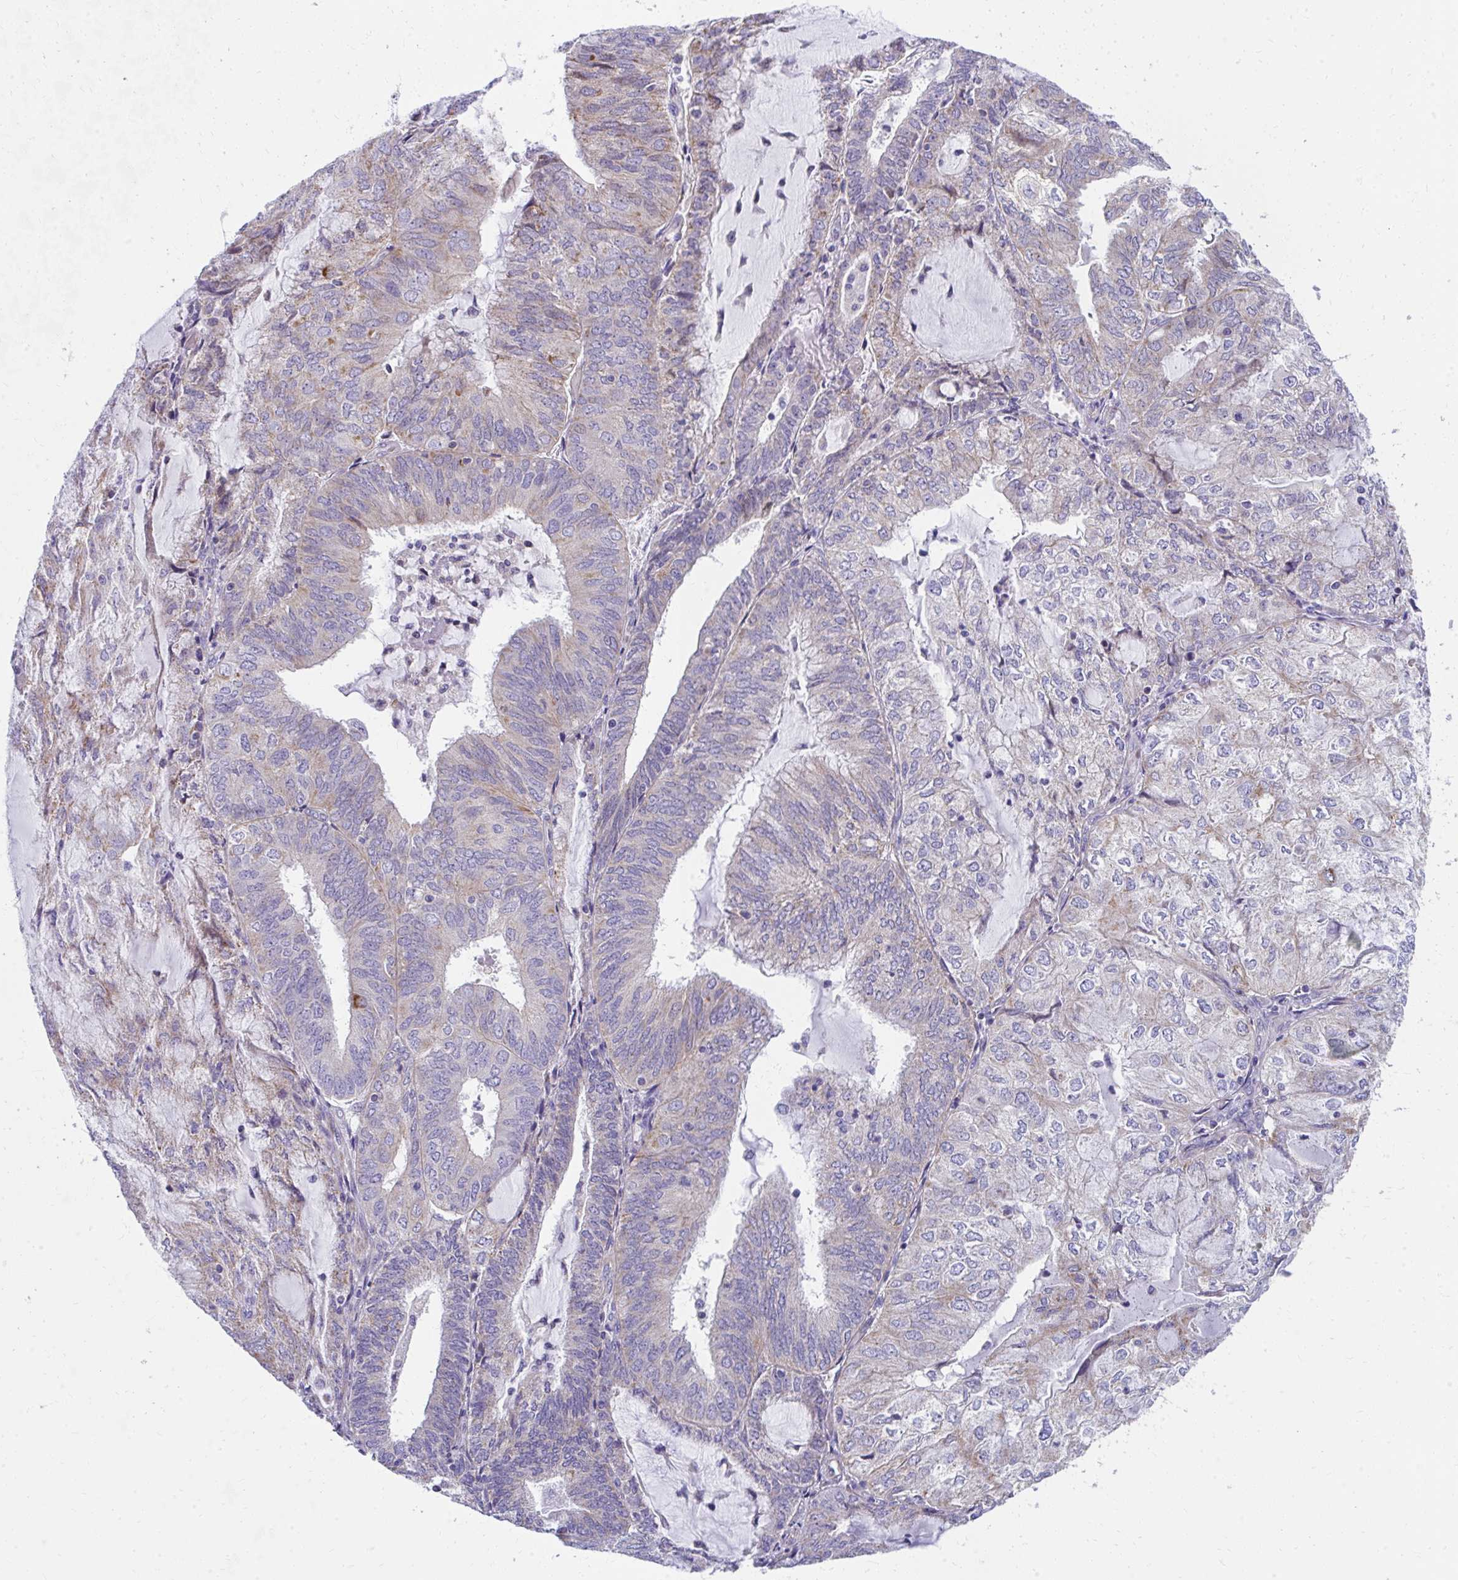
{"staining": {"intensity": "weak", "quantity": "25%-75%", "location": "cytoplasmic/membranous"}, "tissue": "endometrial cancer", "cell_type": "Tumor cells", "image_type": "cancer", "snomed": [{"axis": "morphology", "description": "Adenocarcinoma, NOS"}, {"axis": "topography", "description": "Endometrium"}], "caption": "Immunohistochemistry of human adenocarcinoma (endometrial) displays low levels of weak cytoplasmic/membranous staining in approximately 25%-75% of tumor cells.", "gene": "IL37", "patient": {"sex": "female", "age": 81}}